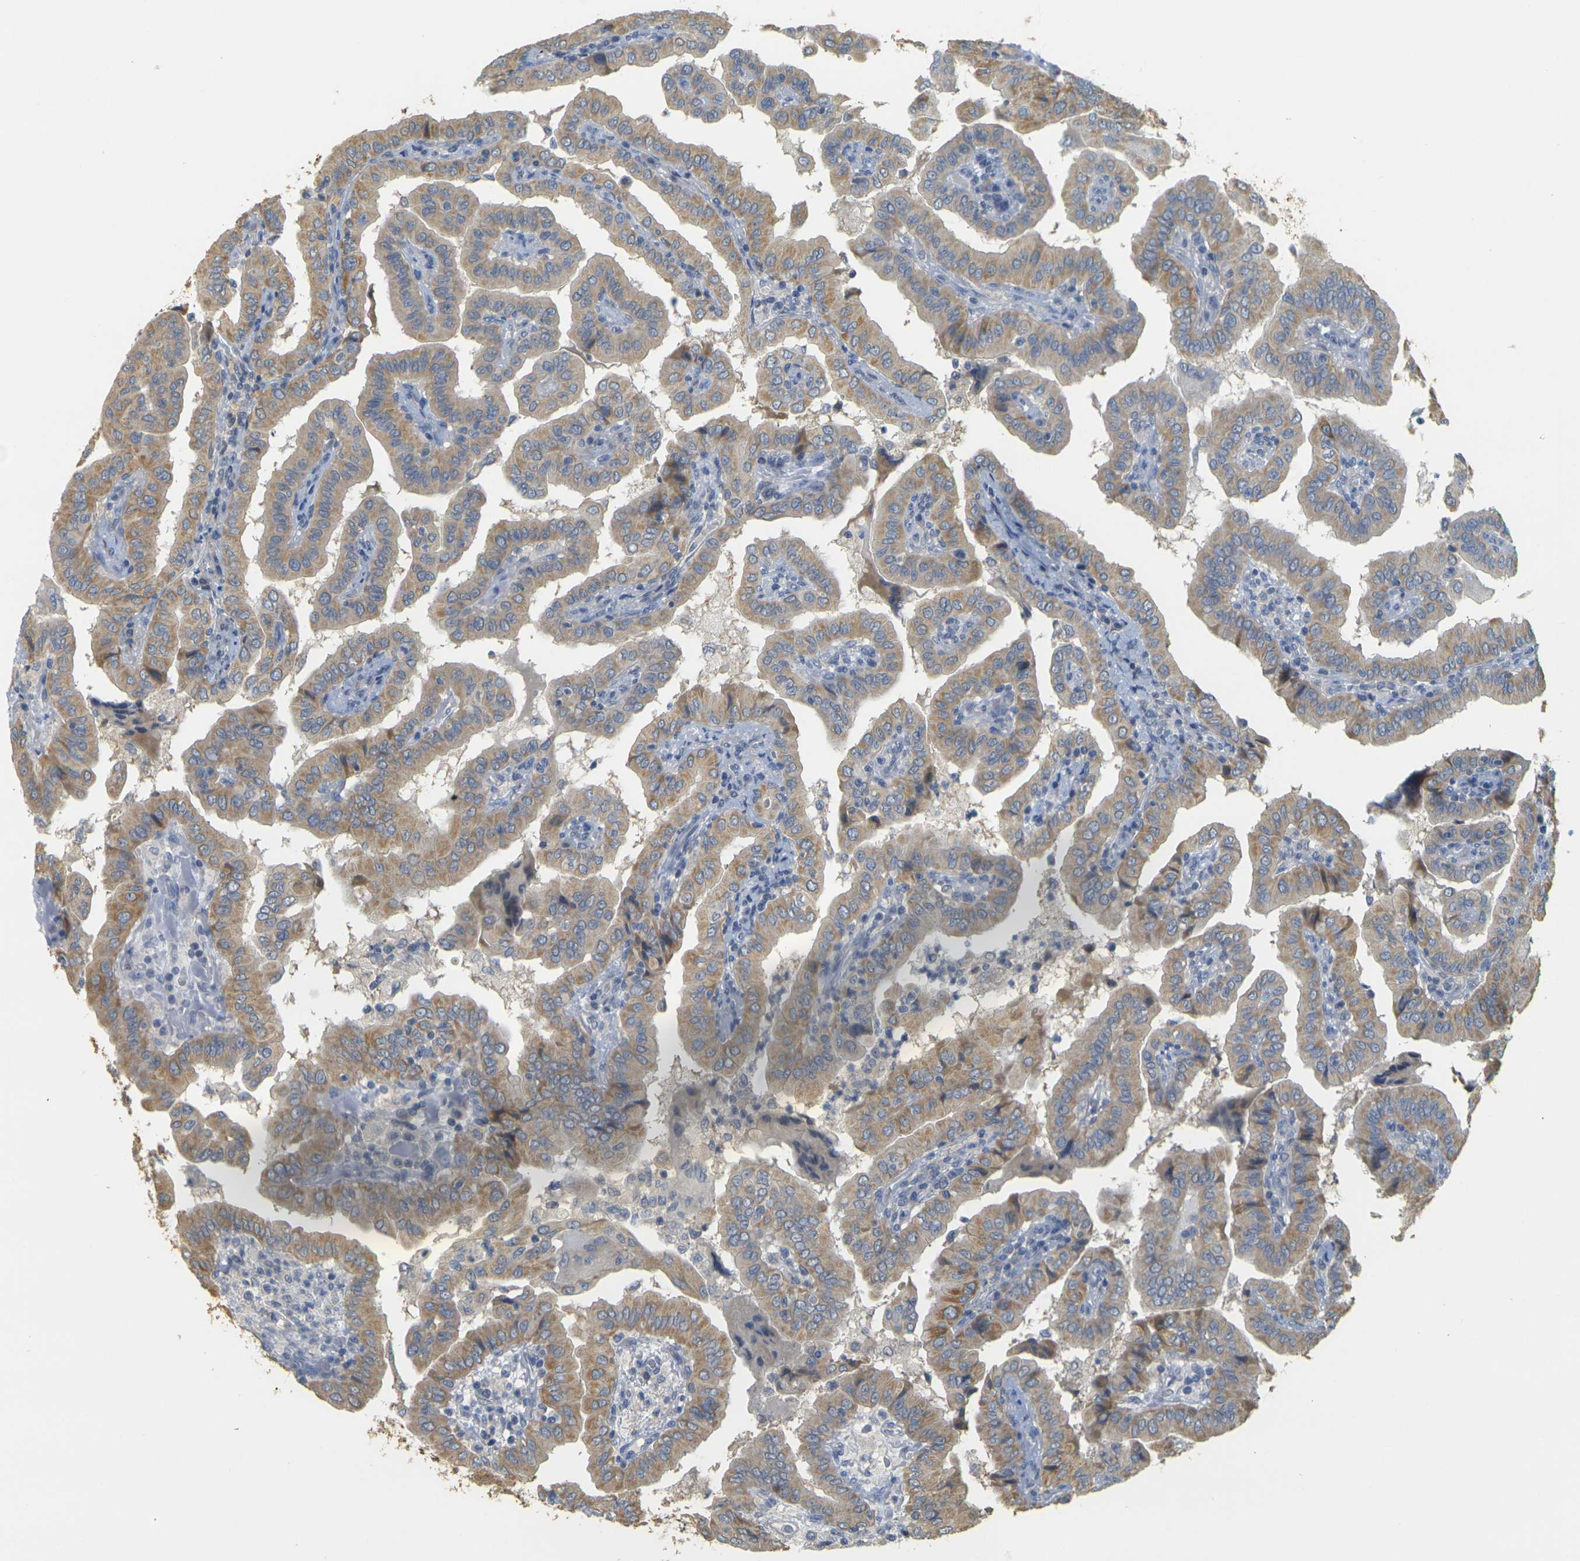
{"staining": {"intensity": "moderate", "quantity": ">75%", "location": "cytoplasmic/membranous"}, "tissue": "thyroid cancer", "cell_type": "Tumor cells", "image_type": "cancer", "snomed": [{"axis": "morphology", "description": "Papillary adenocarcinoma, NOS"}, {"axis": "topography", "description": "Thyroid gland"}], "caption": "Tumor cells demonstrate medium levels of moderate cytoplasmic/membranous expression in approximately >75% of cells in human thyroid papillary adenocarcinoma. (DAB (3,3'-diaminobenzidine) = brown stain, brightfield microscopy at high magnification).", "gene": "GDAP1", "patient": {"sex": "male", "age": 33}}